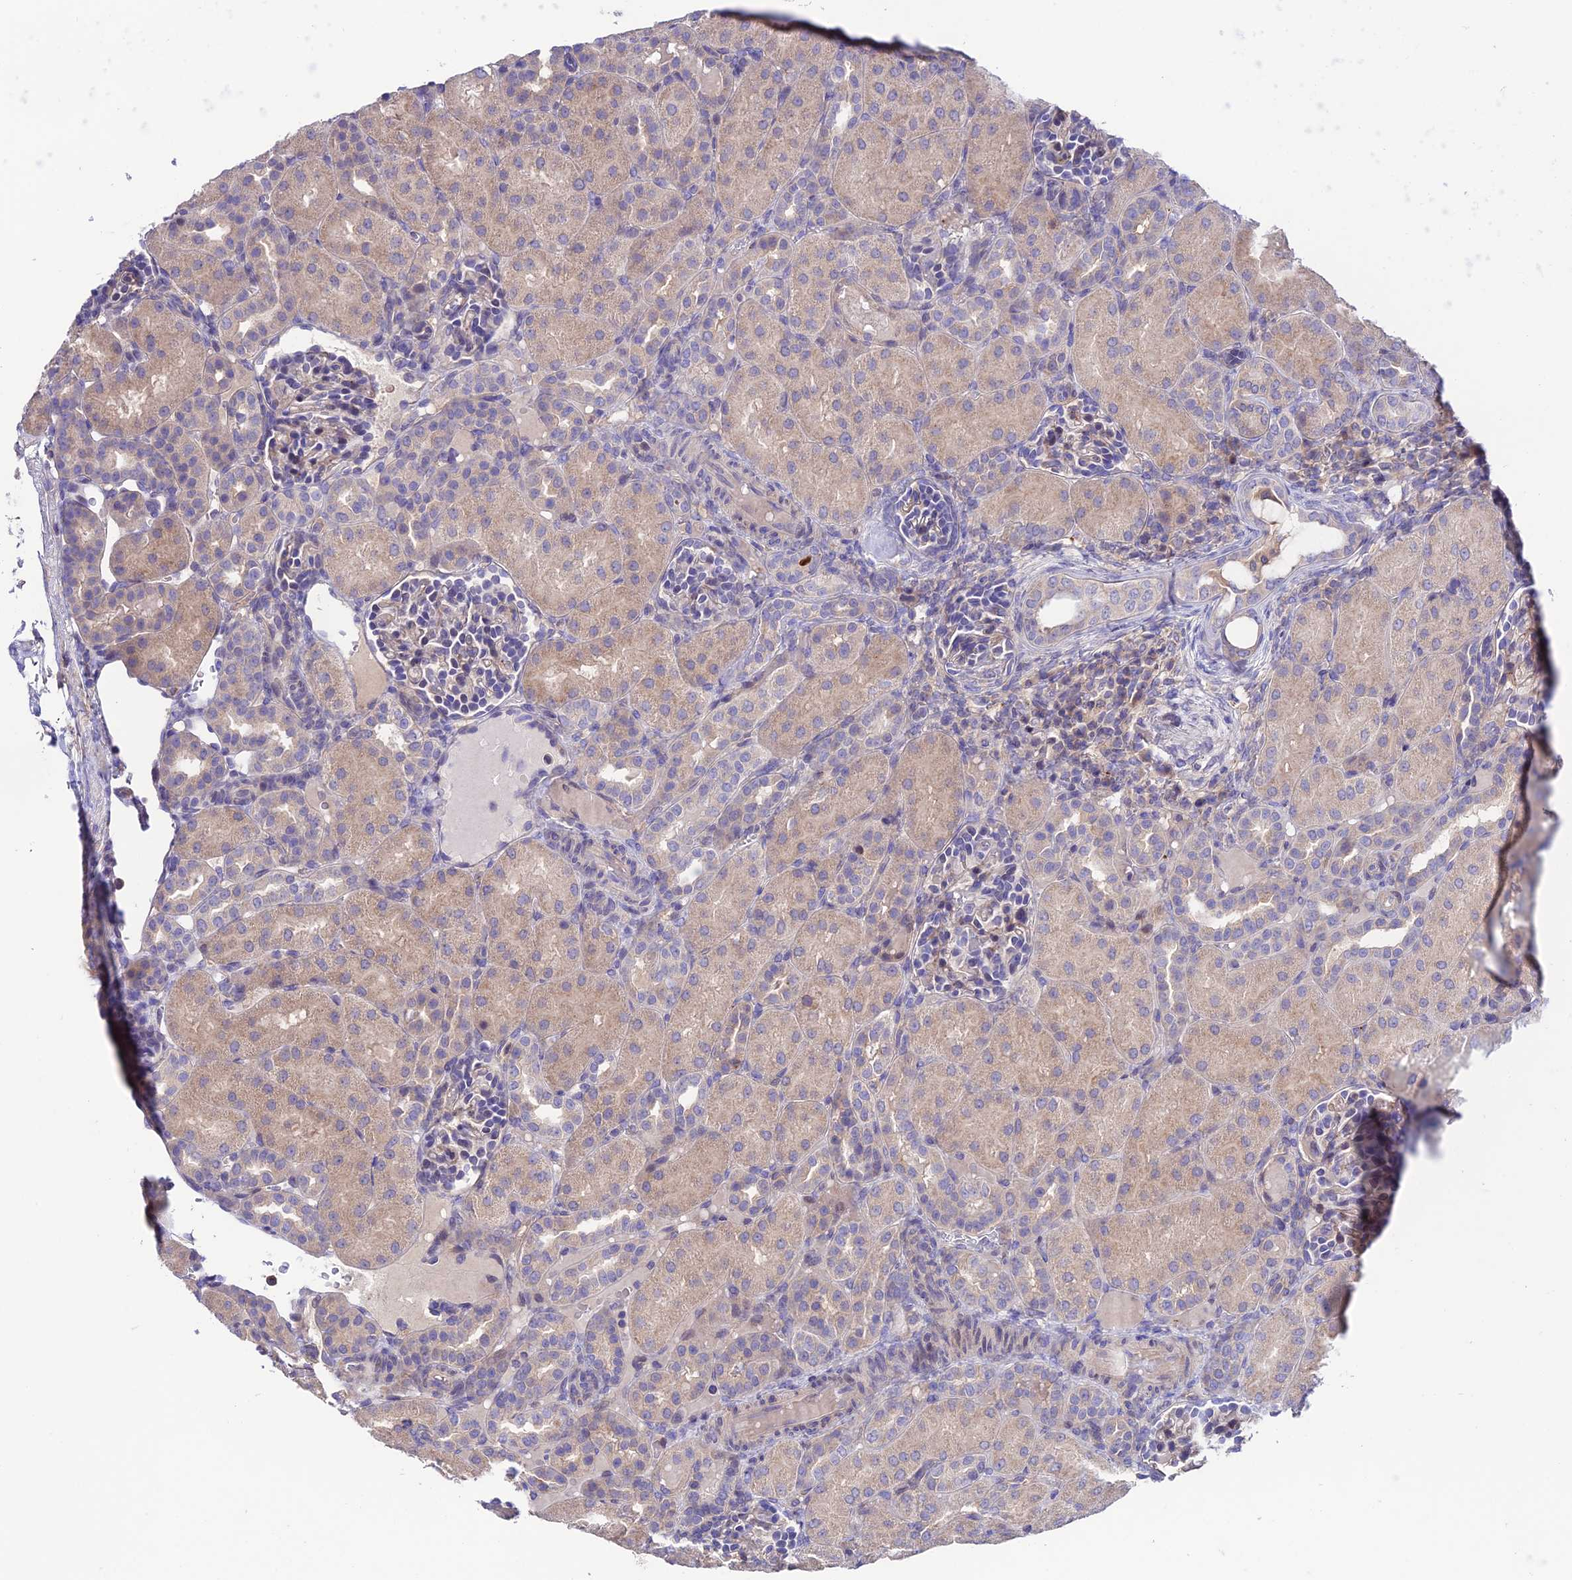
{"staining": {"intensity": "weak", "quantity": "25%-75%", "location": "cytoplasmic/membranous"}, "tissue": "kidney", "cell_type": "Cells in glomeruli", "image_type": "normal", "snomed": [{"axis": "morphology", "description": "Normal tissue, NOS"}, {"axis": "topography", "description": "Kidney"}], "caption": "A photomicrograph of human kidney stained for a protein displays weak cytoplasmic/membranous brown staining in cells in glomeruli. Using DAB (brown) and hematoxylin (blue) stains, captured at high magnification using brightfield microscopy.", "gene": "BRME1", "patient": {"sex": "male", "age": 1}}